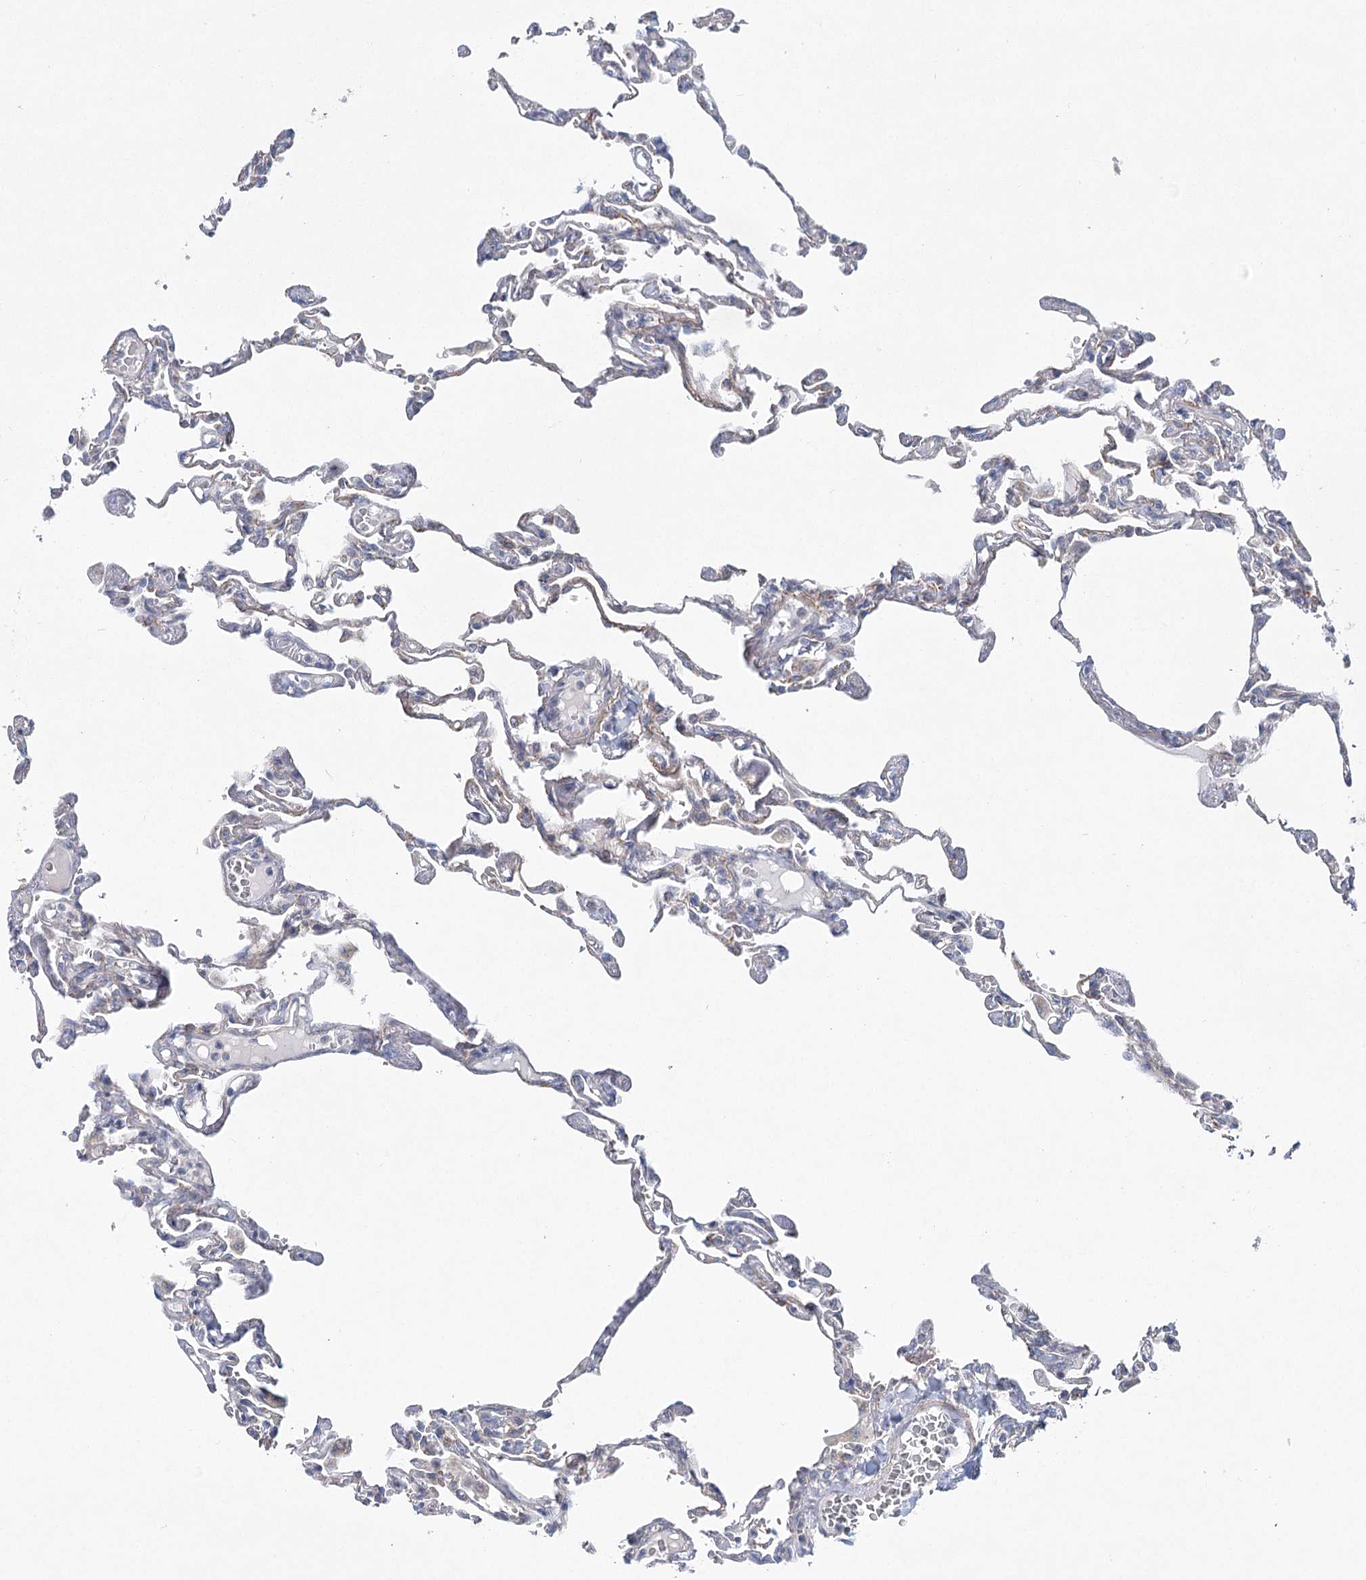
{"staining": {"intensity": "negative", "quantity": "none", "location": "none"}, "tissue": "lung", "cell_type": "Alveolar cells", "image_type": "normal", "snomed": [{"axis": "morphology", "description": "Normal tissue, NOS"}, {"axis": "topography", "description": "Lung"}], "caption": "The image demonstrates no significant expression in alveolar cells of lung. The staining is performed using DAB brown chromogen with nuclei counter-stained in using hematoxylin.", "gene": "SNX7", "patient": {"sex": "male", "age": 21}}